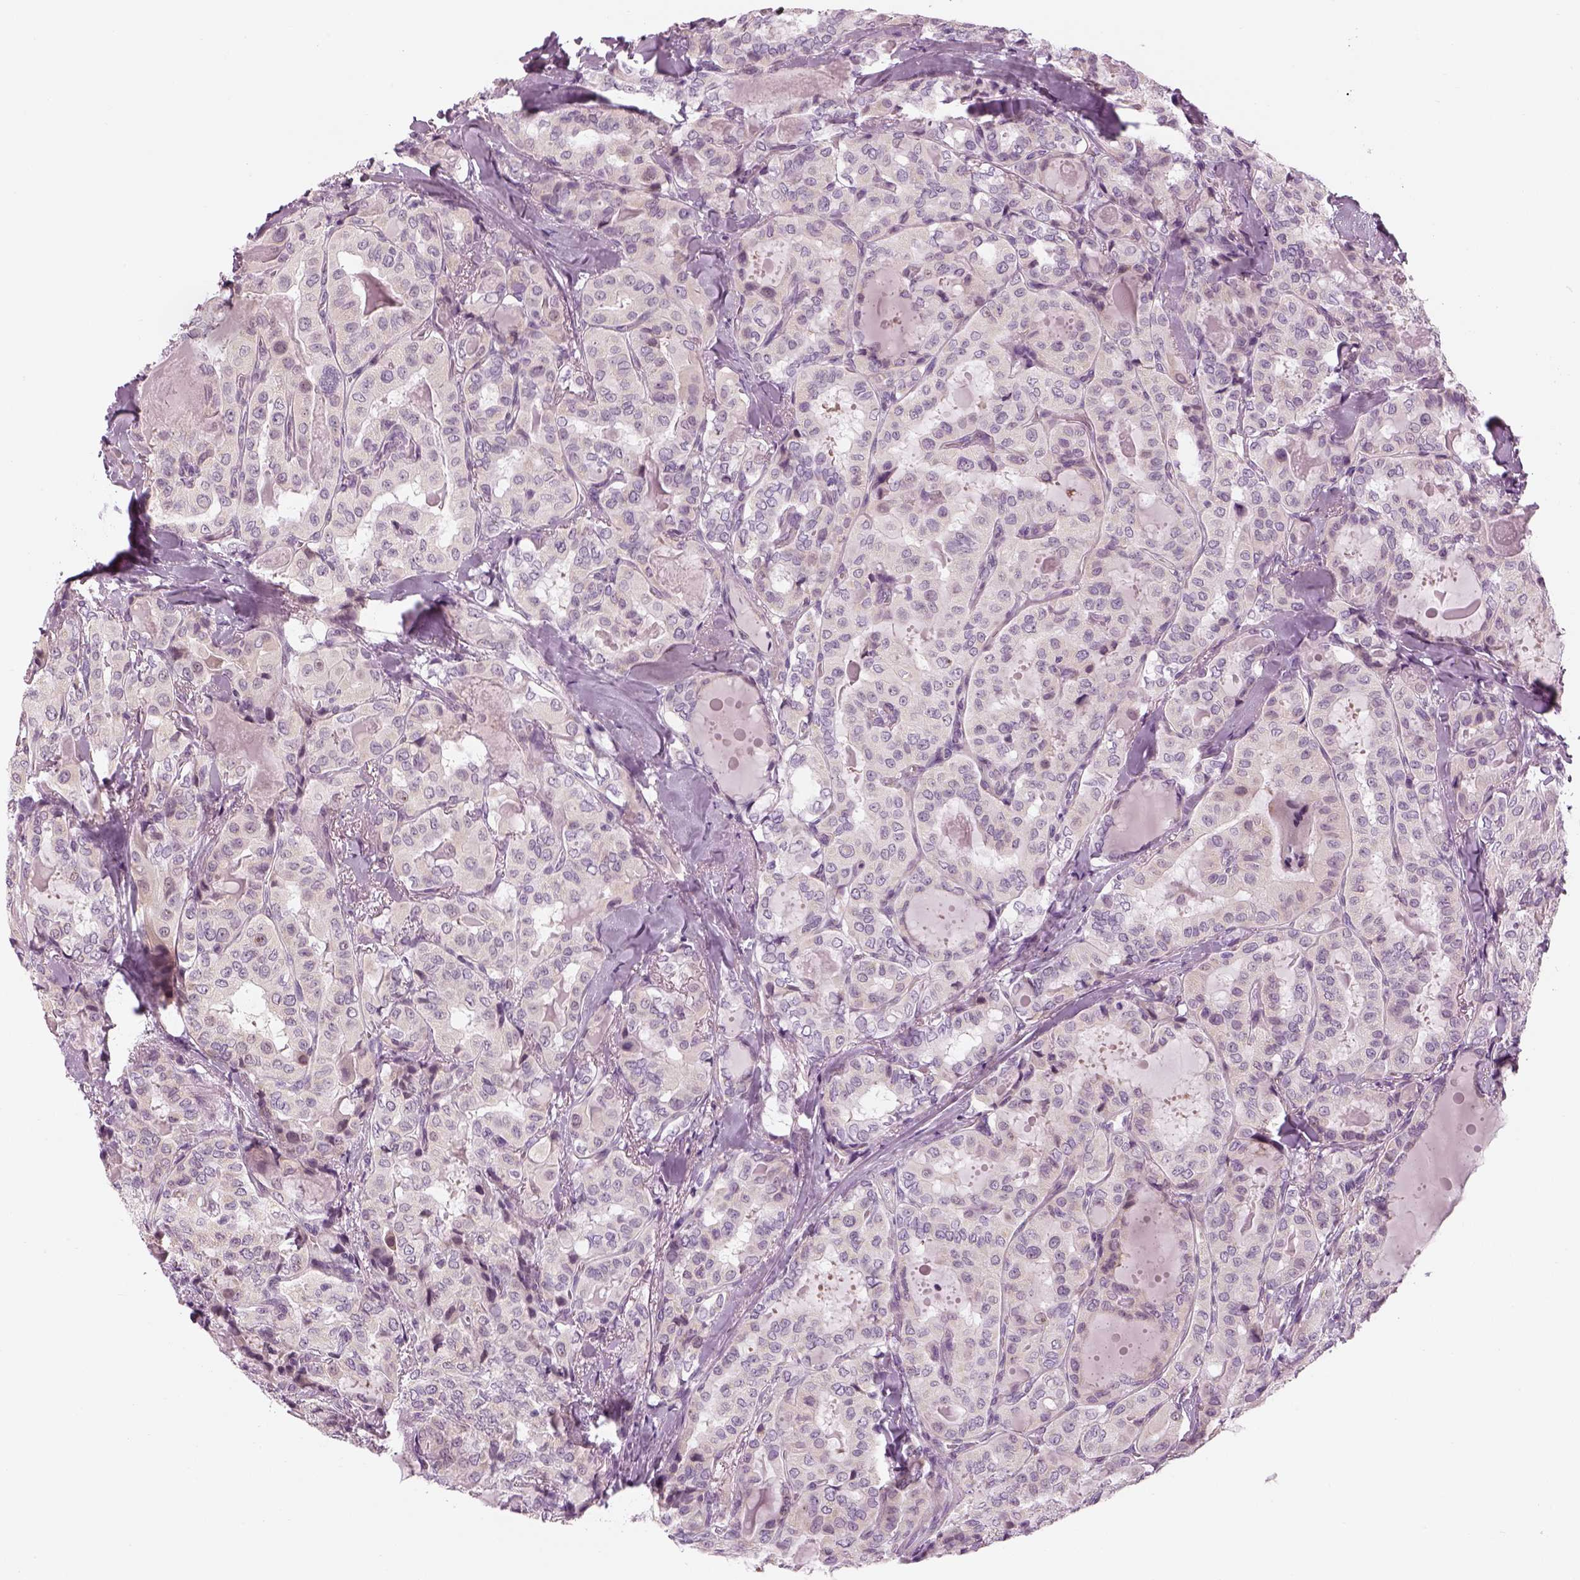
{"staining": {"intensity": "negative", "quantity": "none", "location": "none"}, "tissue": "thyroid cancer", "cell_type": "Tumor cells", "image_type": "cancer", "snomed": [{"axis": "morphology", "description": "Papillary adenocarcinoma, NOS"}, {"axis": "topography", "description": "Thyroid gland"}], "caption": "An immunohistochemistry (IHC) photomicrograph of thyroid cancer is shown. There is no staining in tumor cells of thyroid cancer.", "gene": "LRRIQ3", "patient": {"sex": "female", "age": 41}}